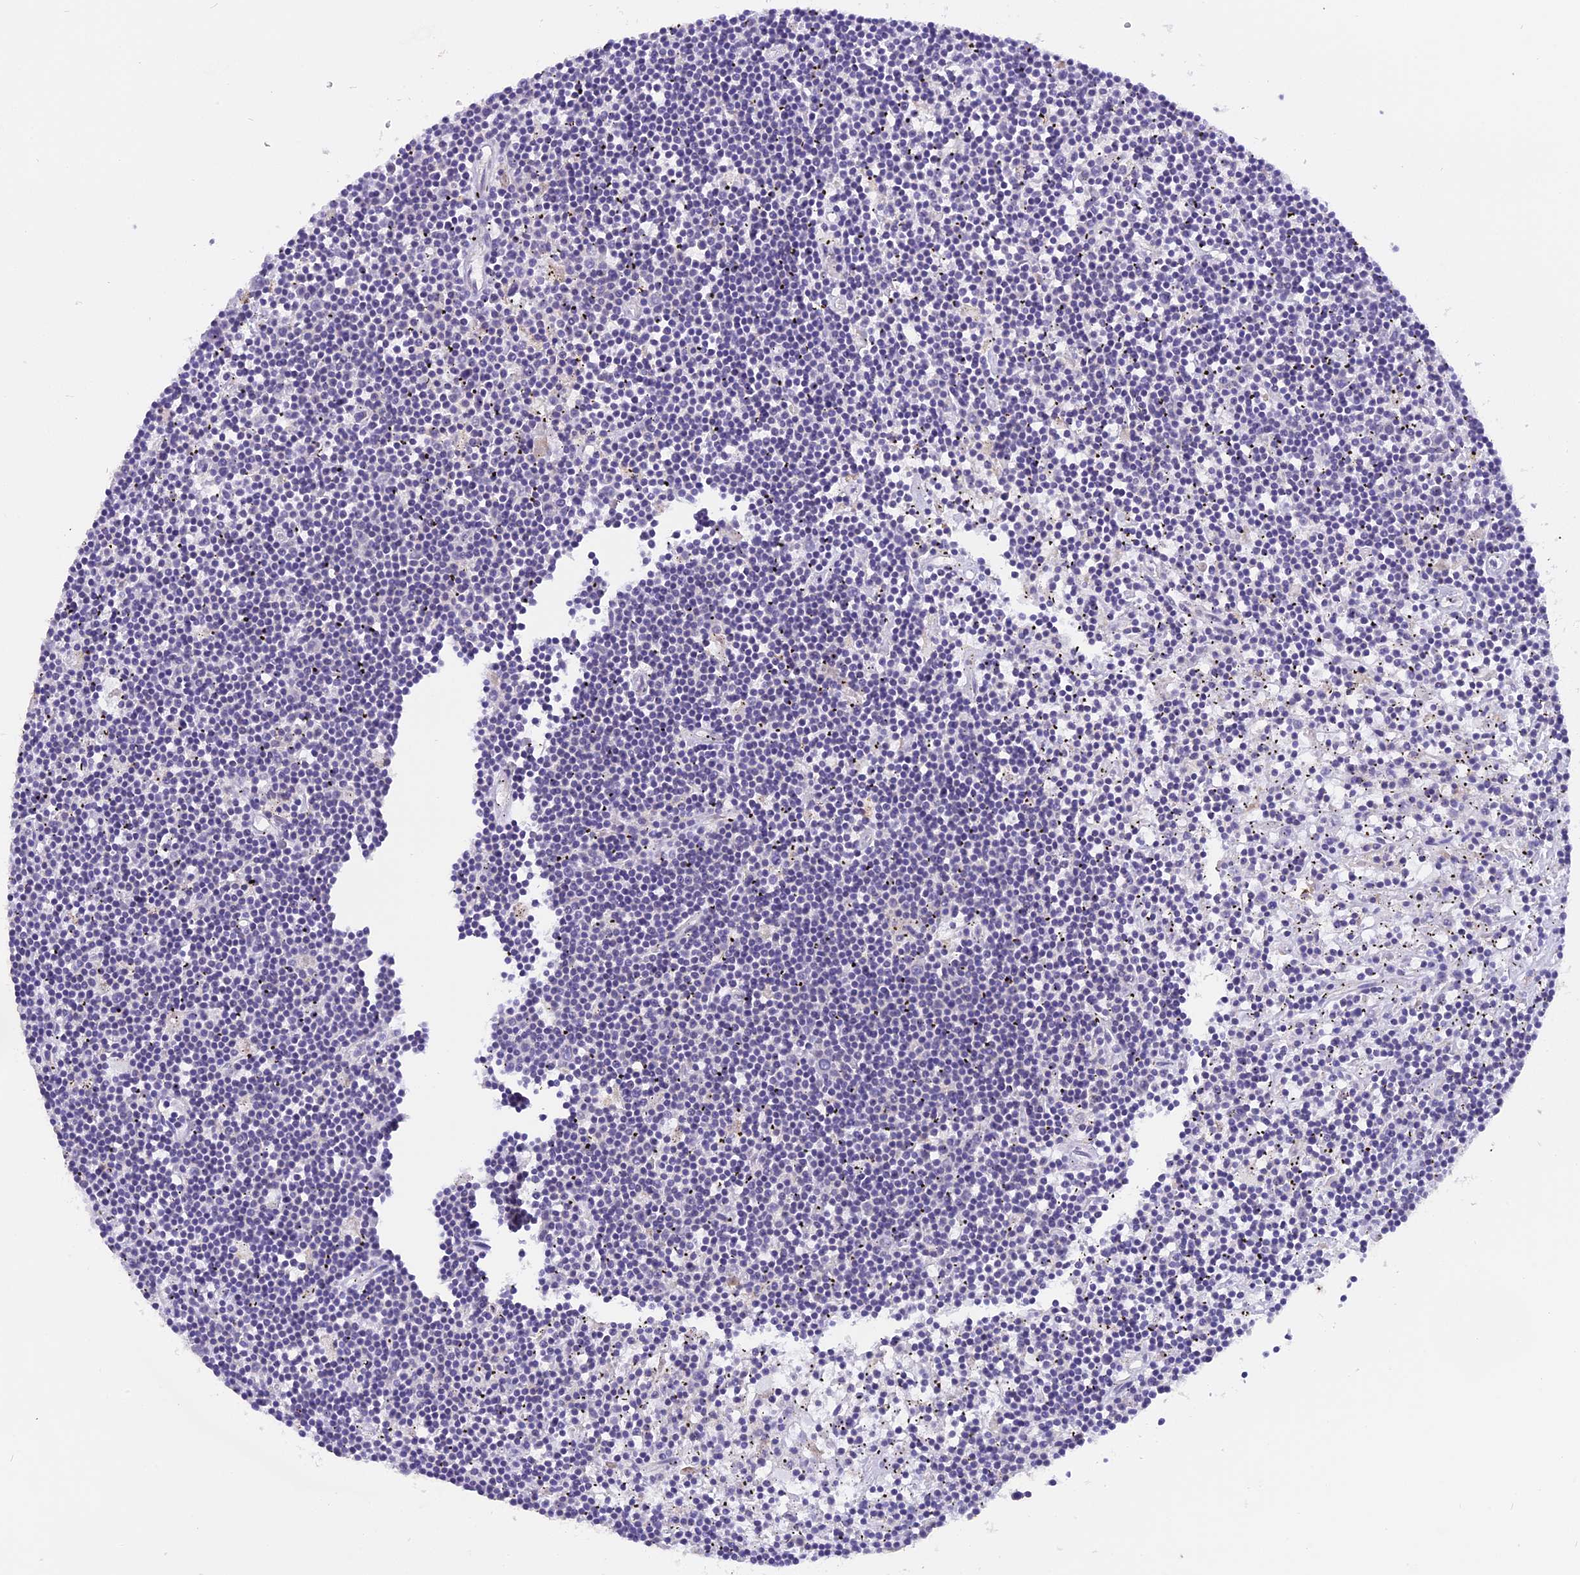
{"staining": {"intensity": "negative", "quantity": "none", "location": "none"}, "tissue": "lymphoma", "cell_type": "Tumor cells", "image_type": "cancer", "snomed": [{"axis": "morphology", "description": "Malignant lymphoma, non-Hodgkin's type, Low grade"}, {"axis": "topography", "description": "Spleen"}], "caption": "Immunohistochemical staining of malignant lymphoma, non-Hodgkin's type (low-grade) displays no significant positivity in tumor cells. Brightfield microscopy of immunohistochemistry stained with DAB (brown) and hematoxylin (blue), captured at high magnification.", "gene": "TRIM3", "patient": {"sex": "male", "age": 76}}